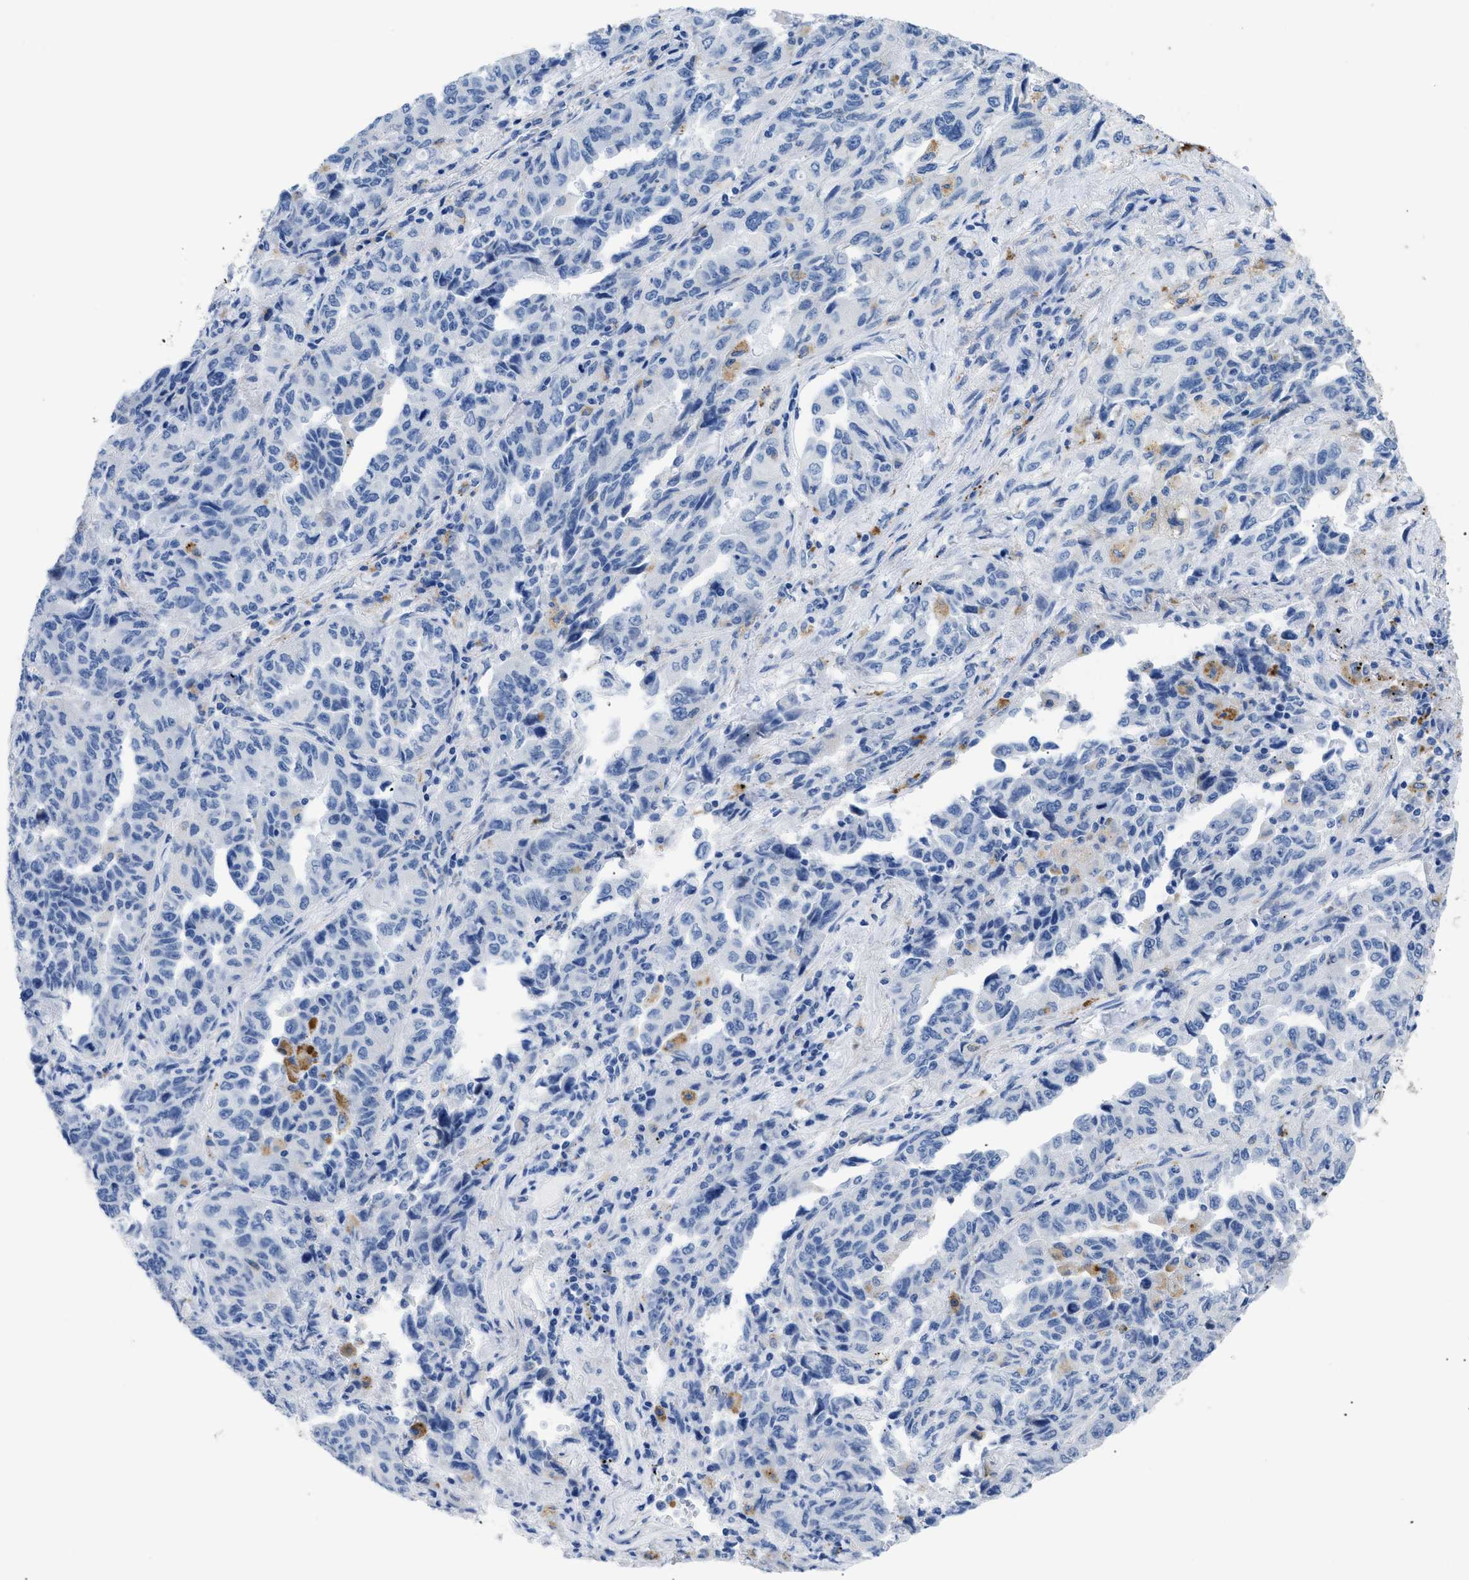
{"staining": {"intensity": "negative", "quantity": "none", "location": "none"}, "tissue": "lung cancer", "cell_type": "Tumor cells", "image_type": "cancer", "snomed": [{"axis": "morphology", "description": "Adenocarcinoma, NOS"}, {"axis": "topography", "description": "Lung"}], "caption": "There is no significant staining in tumor cells of lung adenocarcinoma. (DAB IHC visualized using brightfield microscopy, high magnification).", "gene": "APOBEC2", "patient": {"sex": "female", "age": 51}}